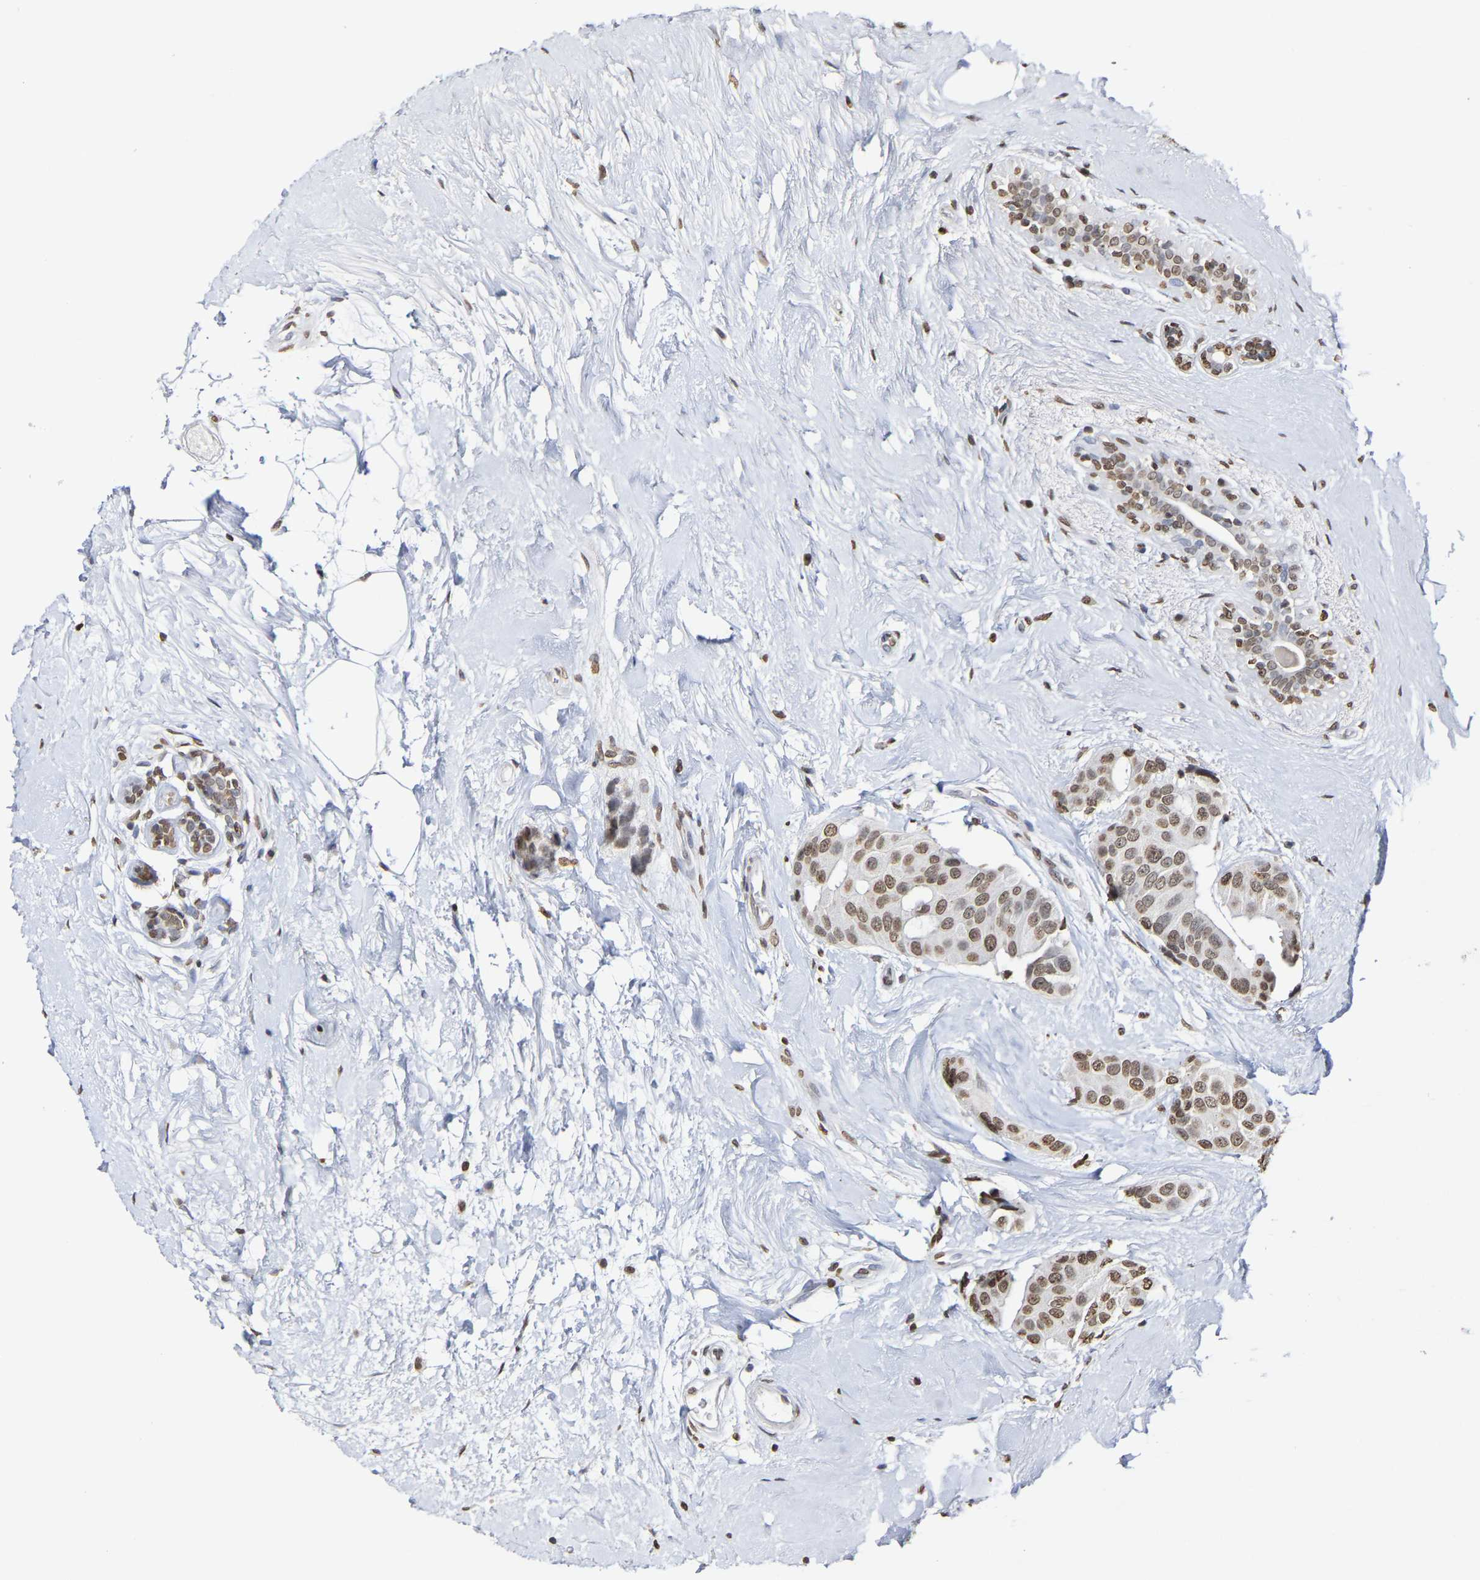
{"staining": {"intensity": "moderate", "quantity": ">75%", "location": "nuclear"}, "tissue": "breast cancer", "cell_type": "Tumor cells", "image_type": "cancer", "snomed": [{"axis": "morphology", "description": "Normal tissue, NOS"}, {"axis": "morphology", "description": "Duct carcinoma"}, {"axis": "topography", "description": "Breast"}], "caption": "A brown stain labels moderate nuclear positivity of a protein in human breast infiltrating ductal carcinoma tumor cells.", "gene": "ATF4", "patient": {"sex": "female", "age": 39}}